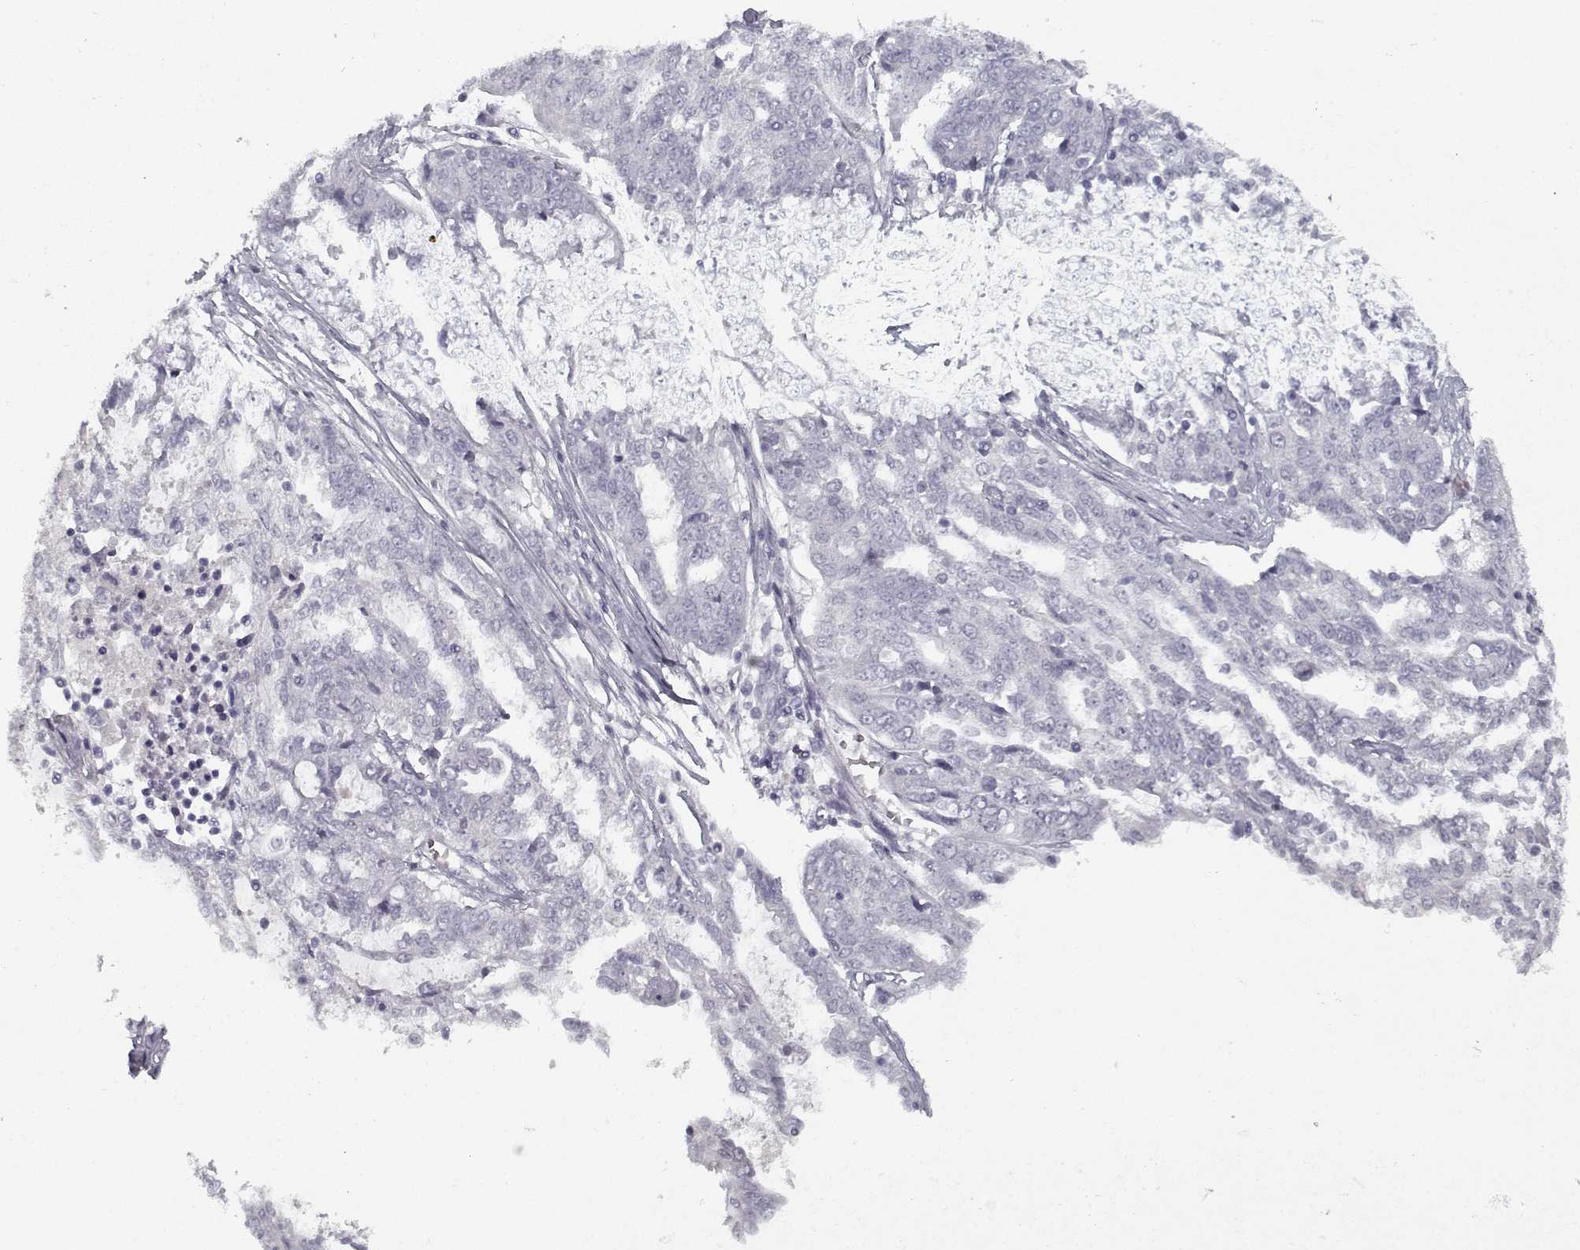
{"staining": {"intensity": "negative", "quantity": "none", "location": "none"}, "tissue": "ovarian cancer", "cell_type": "Tumor cells", "image_type": "cancer", "snomed": [{"axis": "morphology", "description": "Cystadenocarcinoma, serous, NOS"}, {"axis": "topography", "description": "Ovary"}], "caption": "Immunohistochemistry of ovarian serous cystadenocarcinoma exhibits no positivity in tumor cells. (Brightfield microscopy of DAB (3,3'-diaminobenzidine) immunohistochemistry (IHC) at high magnification).", "gene": "GAD2", "patient": {"sex": "female", "age": 67}}